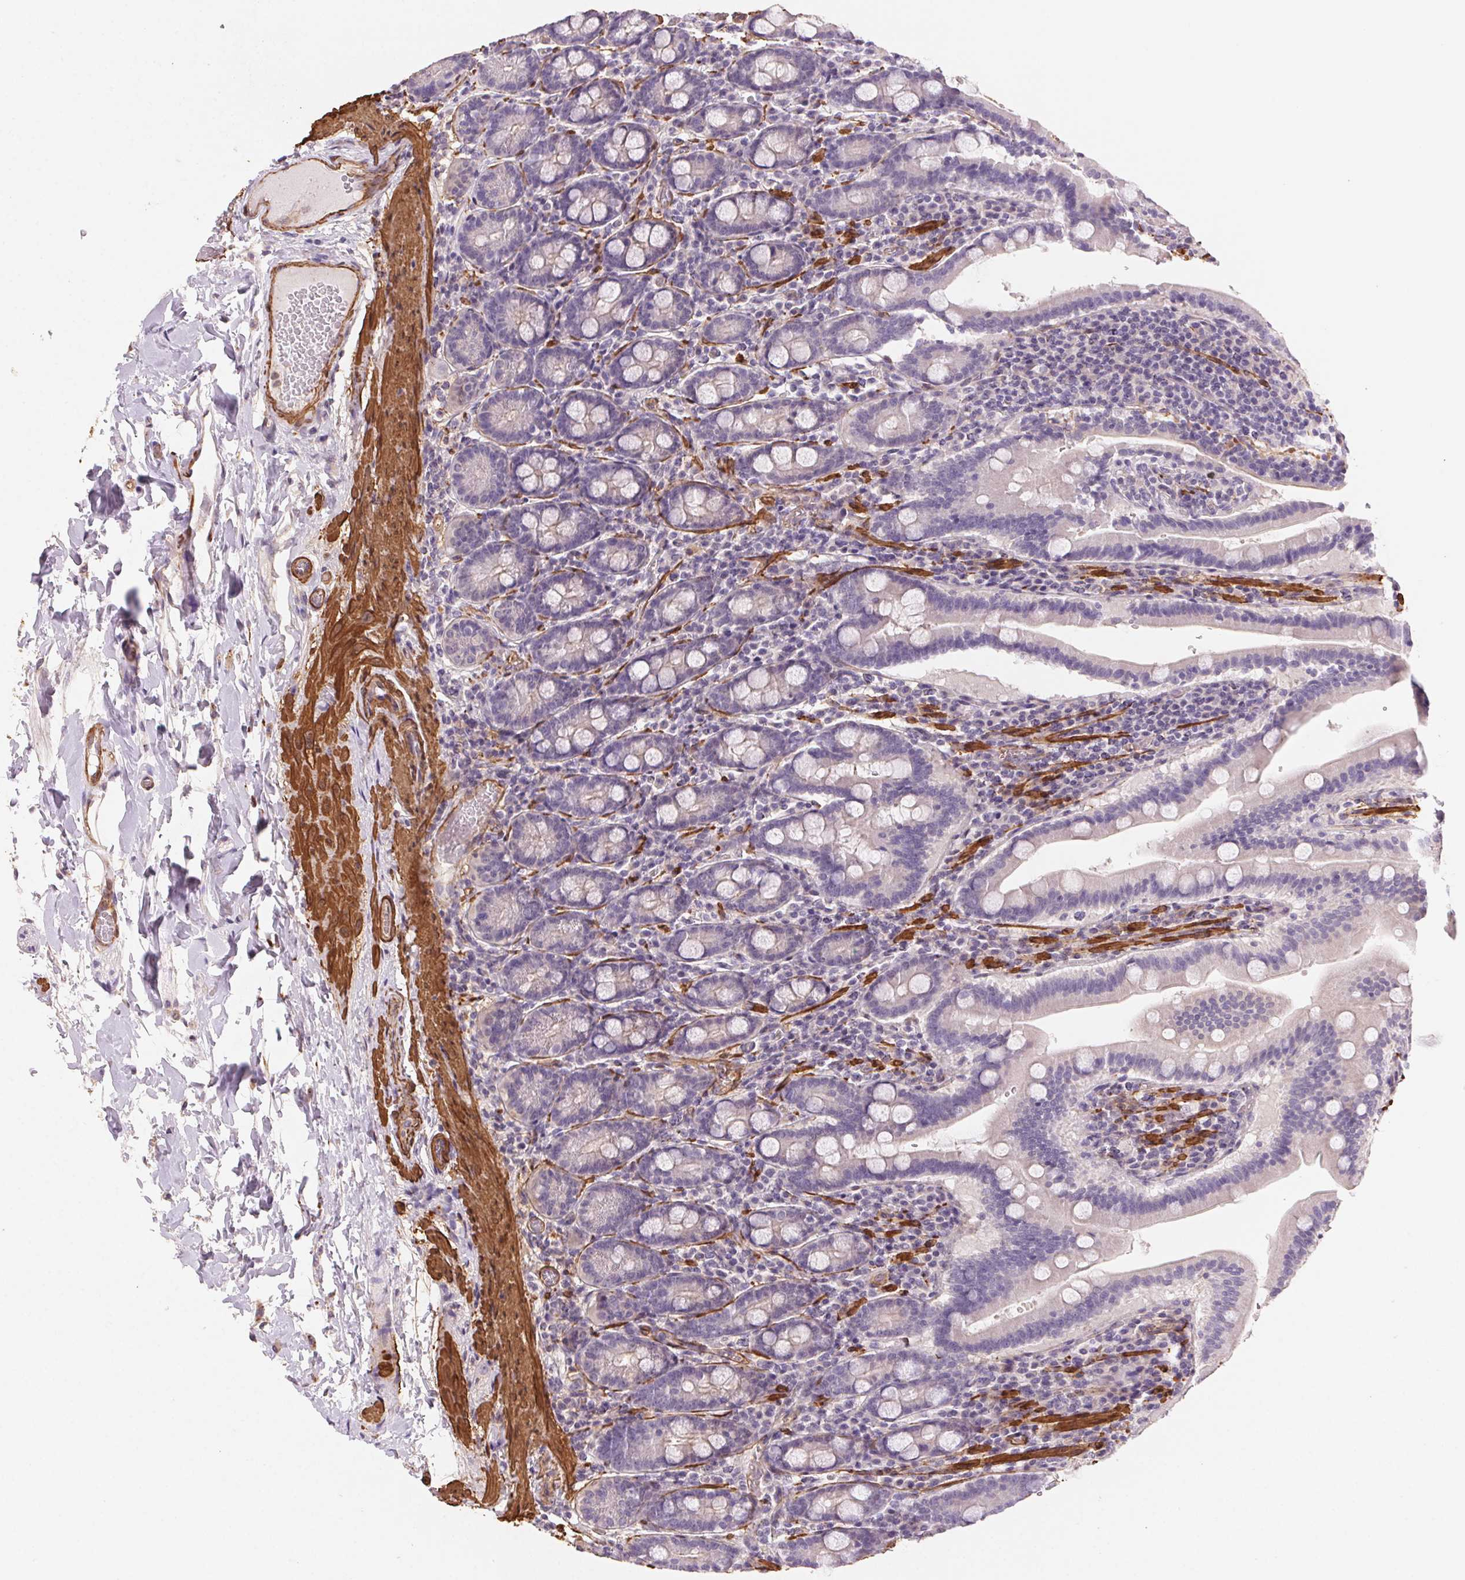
{"staining": {"intensity": "negative", "quantity": "none", "location": "none"}, "tissue": "small intestine", "cell_type": "Glandular cells", "image_type": "normal", "snomed": [{"axis": "morphology", "description": "Normal tissue, NOS"}, {"axis": "topography", "description": "Small intestine"}], "caption": "High power microscopy micrograph of an immunohistochemistry (IHC) micrograph of unremarkable small intestine, revealing no significant expression in glandular cells.", "gene": "GPX8", "patient": {"sex": "male", "age": 26}}